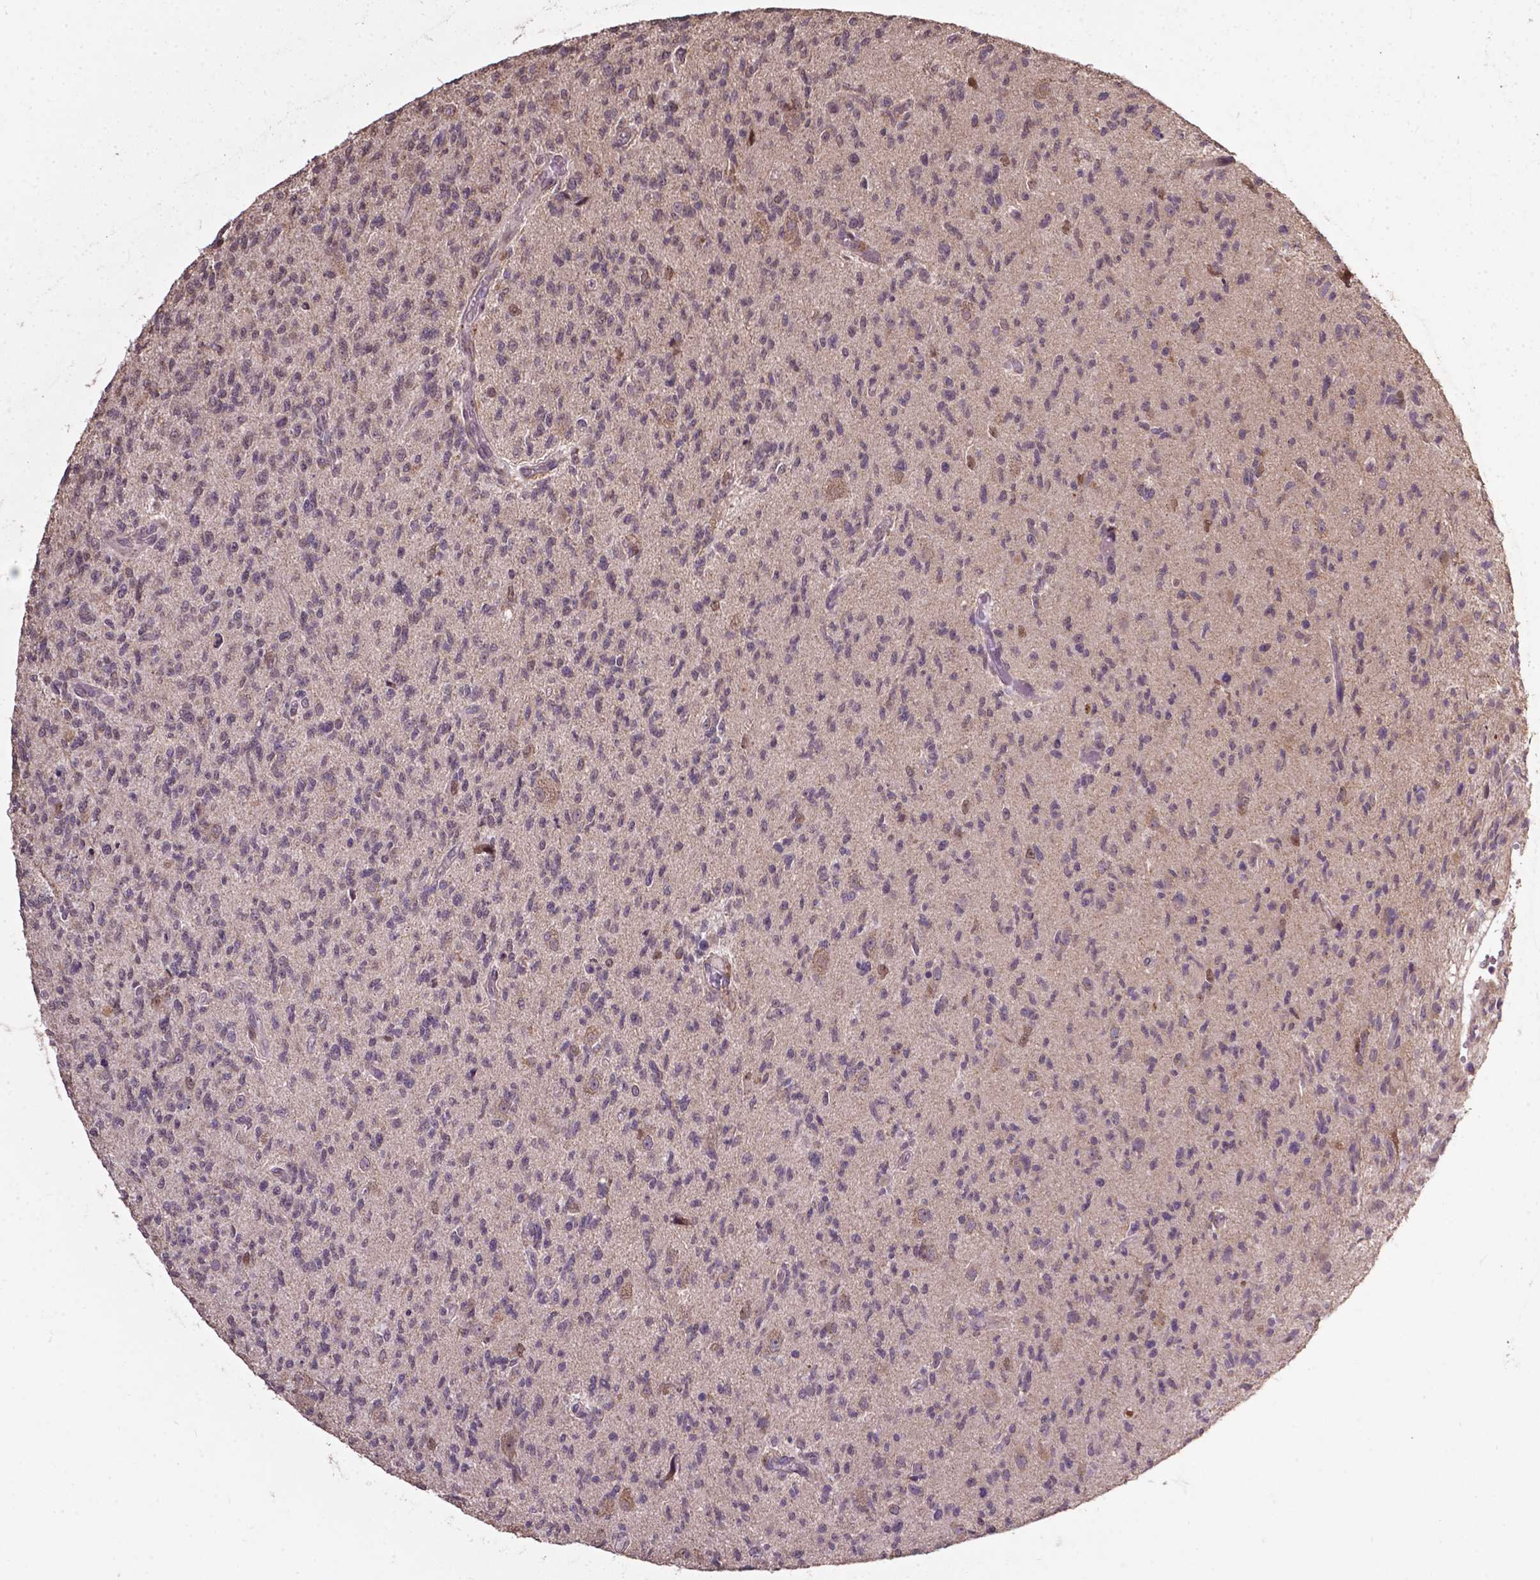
{"staining": {"intensity": "negative", "quantity": "none", "location": "none"}, "tissue": "glioma", "cell_type": "Tumor cells", "image_type": "cancer", "snomed": [{"axis": "morphology", "description": "Glioma, malignant, High grade"}, {"axis": "topography", "description": "Brain"}], "caption": "Immunohistochemistry (IHC) of glioma shows no staining in tumor cells. (DAB (3,3'-diaminobenzidine) immunohistochemistry (IHC), high magnification).", "gene": "GLRA2", "patient": {"sex": "male", "age": 56}}